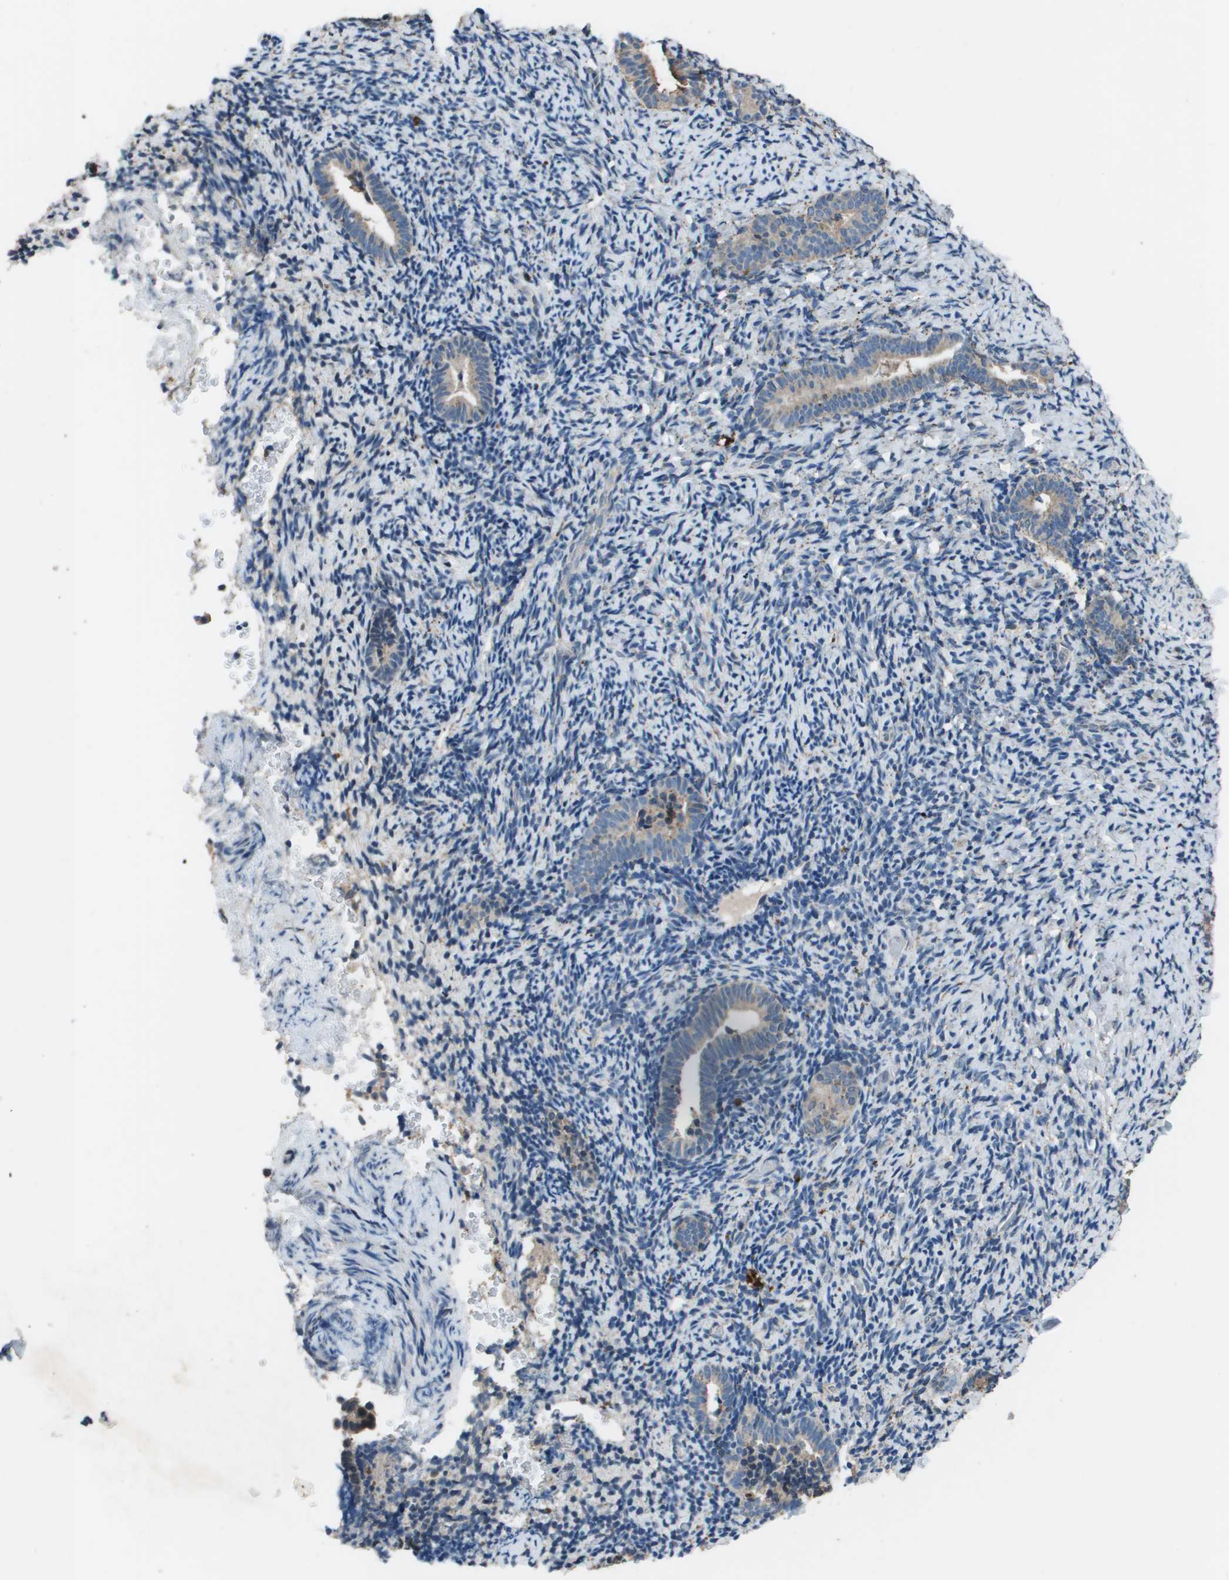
{"staining": {"intensity": "negative", "quantity": "none", "location": "none"}, "tissue": "endometrium", "cell_type": "Cells in endometrial stroma", "image_type": "normal", "snomed": [{"axis": "morphology", "description": "Normal tissue, NOS"}, {"axis": "topography", "description": "Endometrium"}], "caption": "Endometrium stained for a protein using immunohistochemistry exhibits no staining cells in endometrial stroma.", "gene": "GOSR2", "patient": {"sex": "female", "age": 51}}